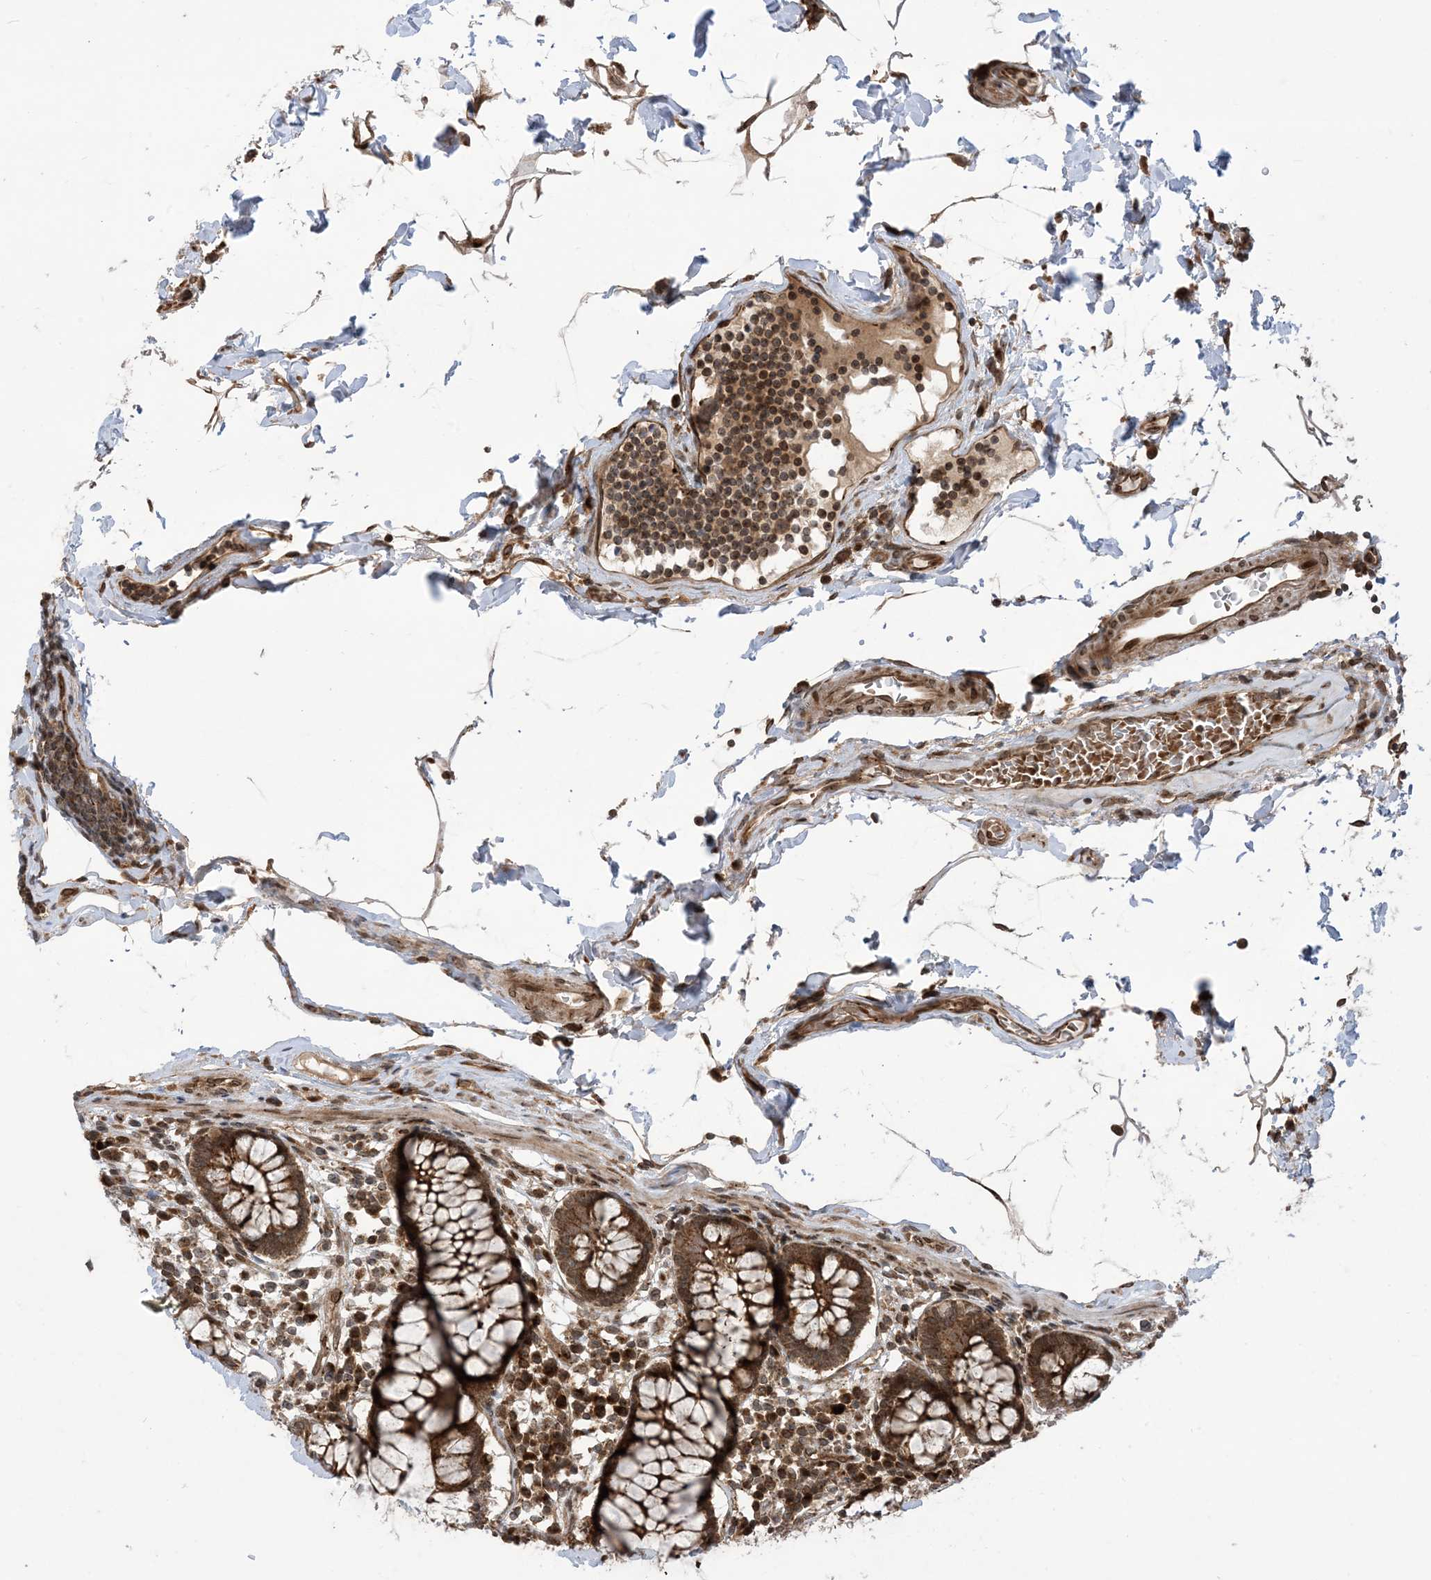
{"staining": {"intensity": "strong", "quantity": ">75%", "location": "cytoplasmic/membranous"}, "tissue": "colon", "cell_type": "Endothelial cells", "image_type": "normal", "snomed": [{"axis": "morphology", "description": "Normal tissue, NOS"}, {"axis": "topography", "description": "Colon"}], "caption": "A photomicrograph of colon stained for a protein shows strong cytoplasmic/membranous brown staining in endothelial cells. (DAB (3,3'-diaminobenzidine) IHC, brown staining for protein, blue staining for nuclei).", "gene": "CASP4", "patient": {"sex": "female", "age": 79}}